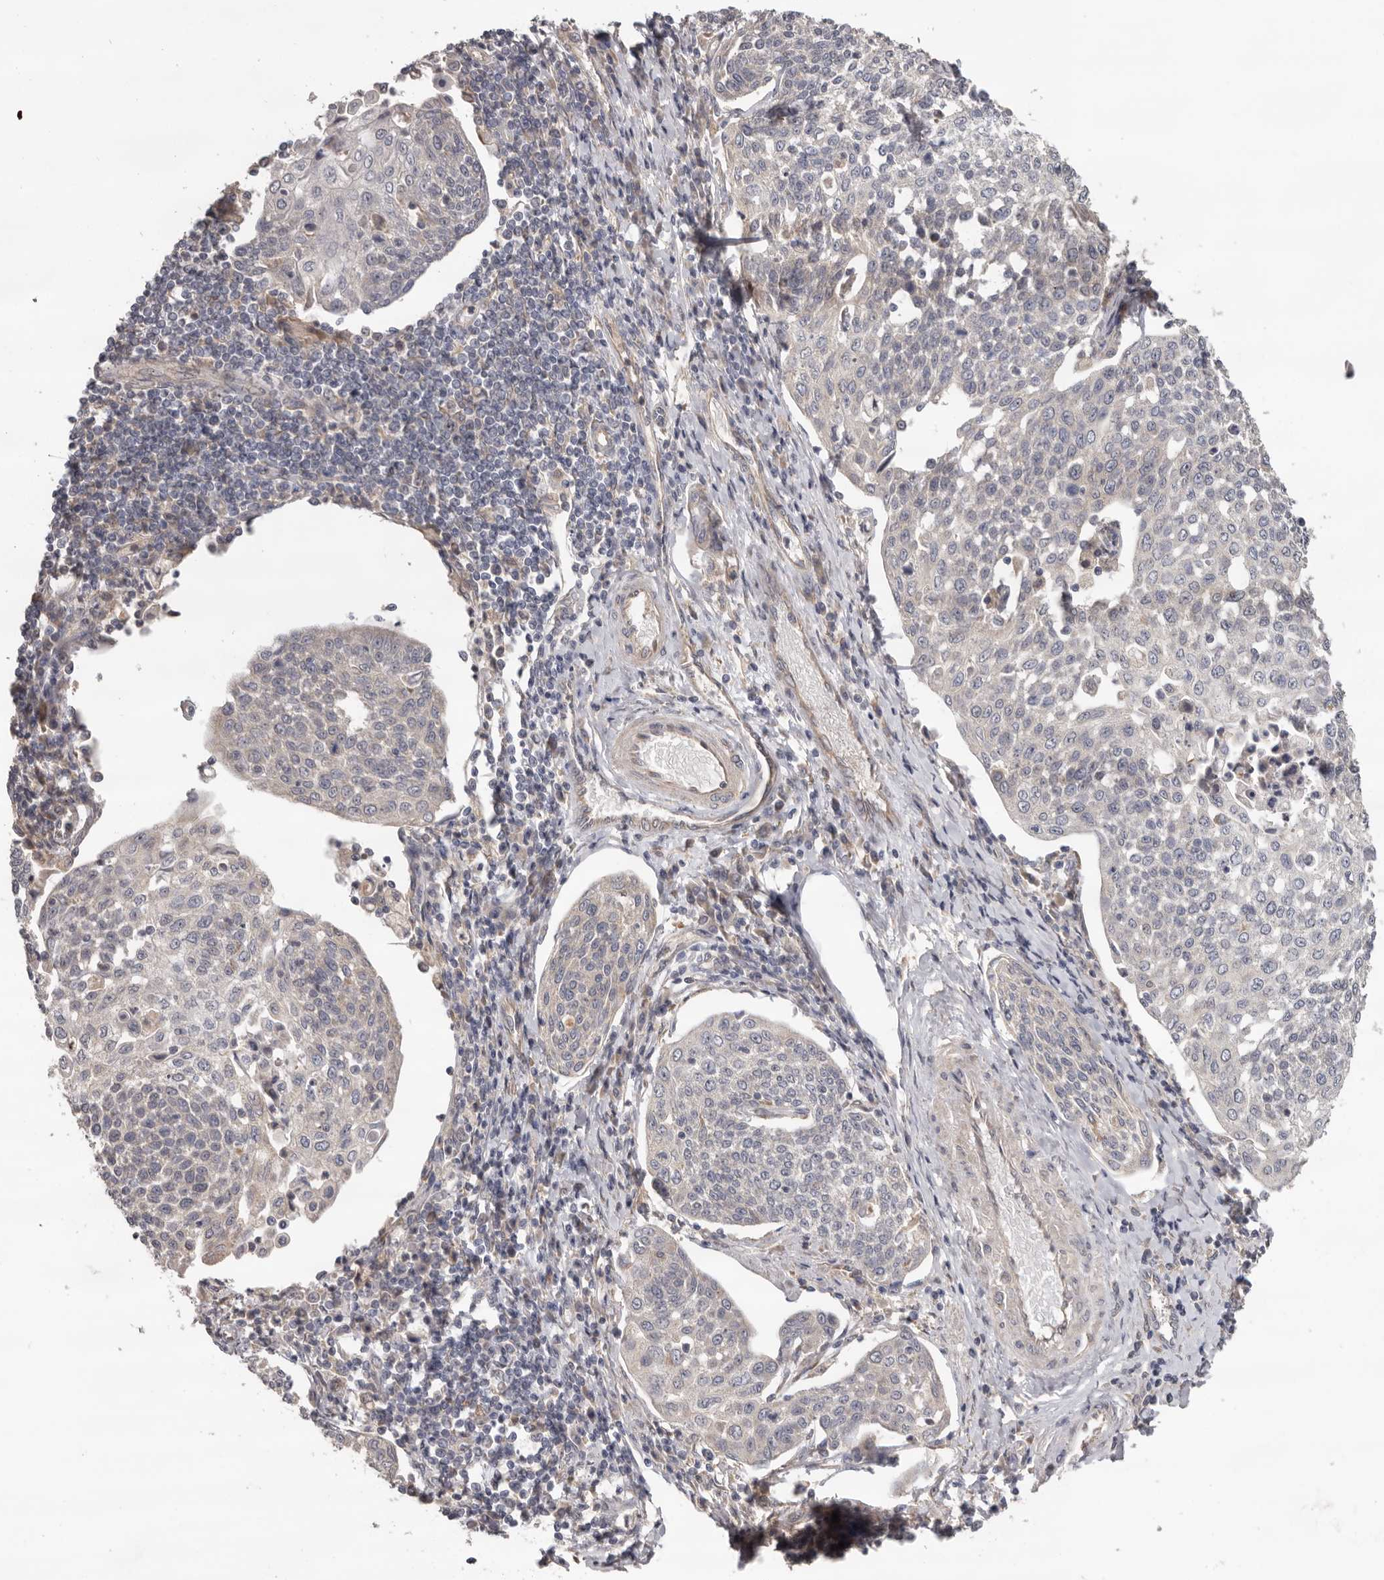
{"staining": {"intensity": "negative", "quantity": "none", "location": "none"}, "tissue": "cervical cancer", "cell_type": "Tumor cells", "image_type": "cancer", "snomed": [{"axis": "morphology", "description": "Squamous cell carcinoma, NOS"}, {"axis": "topography", "description": "Cervix"}], "caption": "A photomicrograph of cervical squamous cell carcinoma stained for a protein reveals no brown staining in tumor cells. (DAB (3,3'-diaminobenzidine) immunohistochemistry, high magnification).", "gene": "HINT3", "patient": {"sex": "female", "age": 34}}